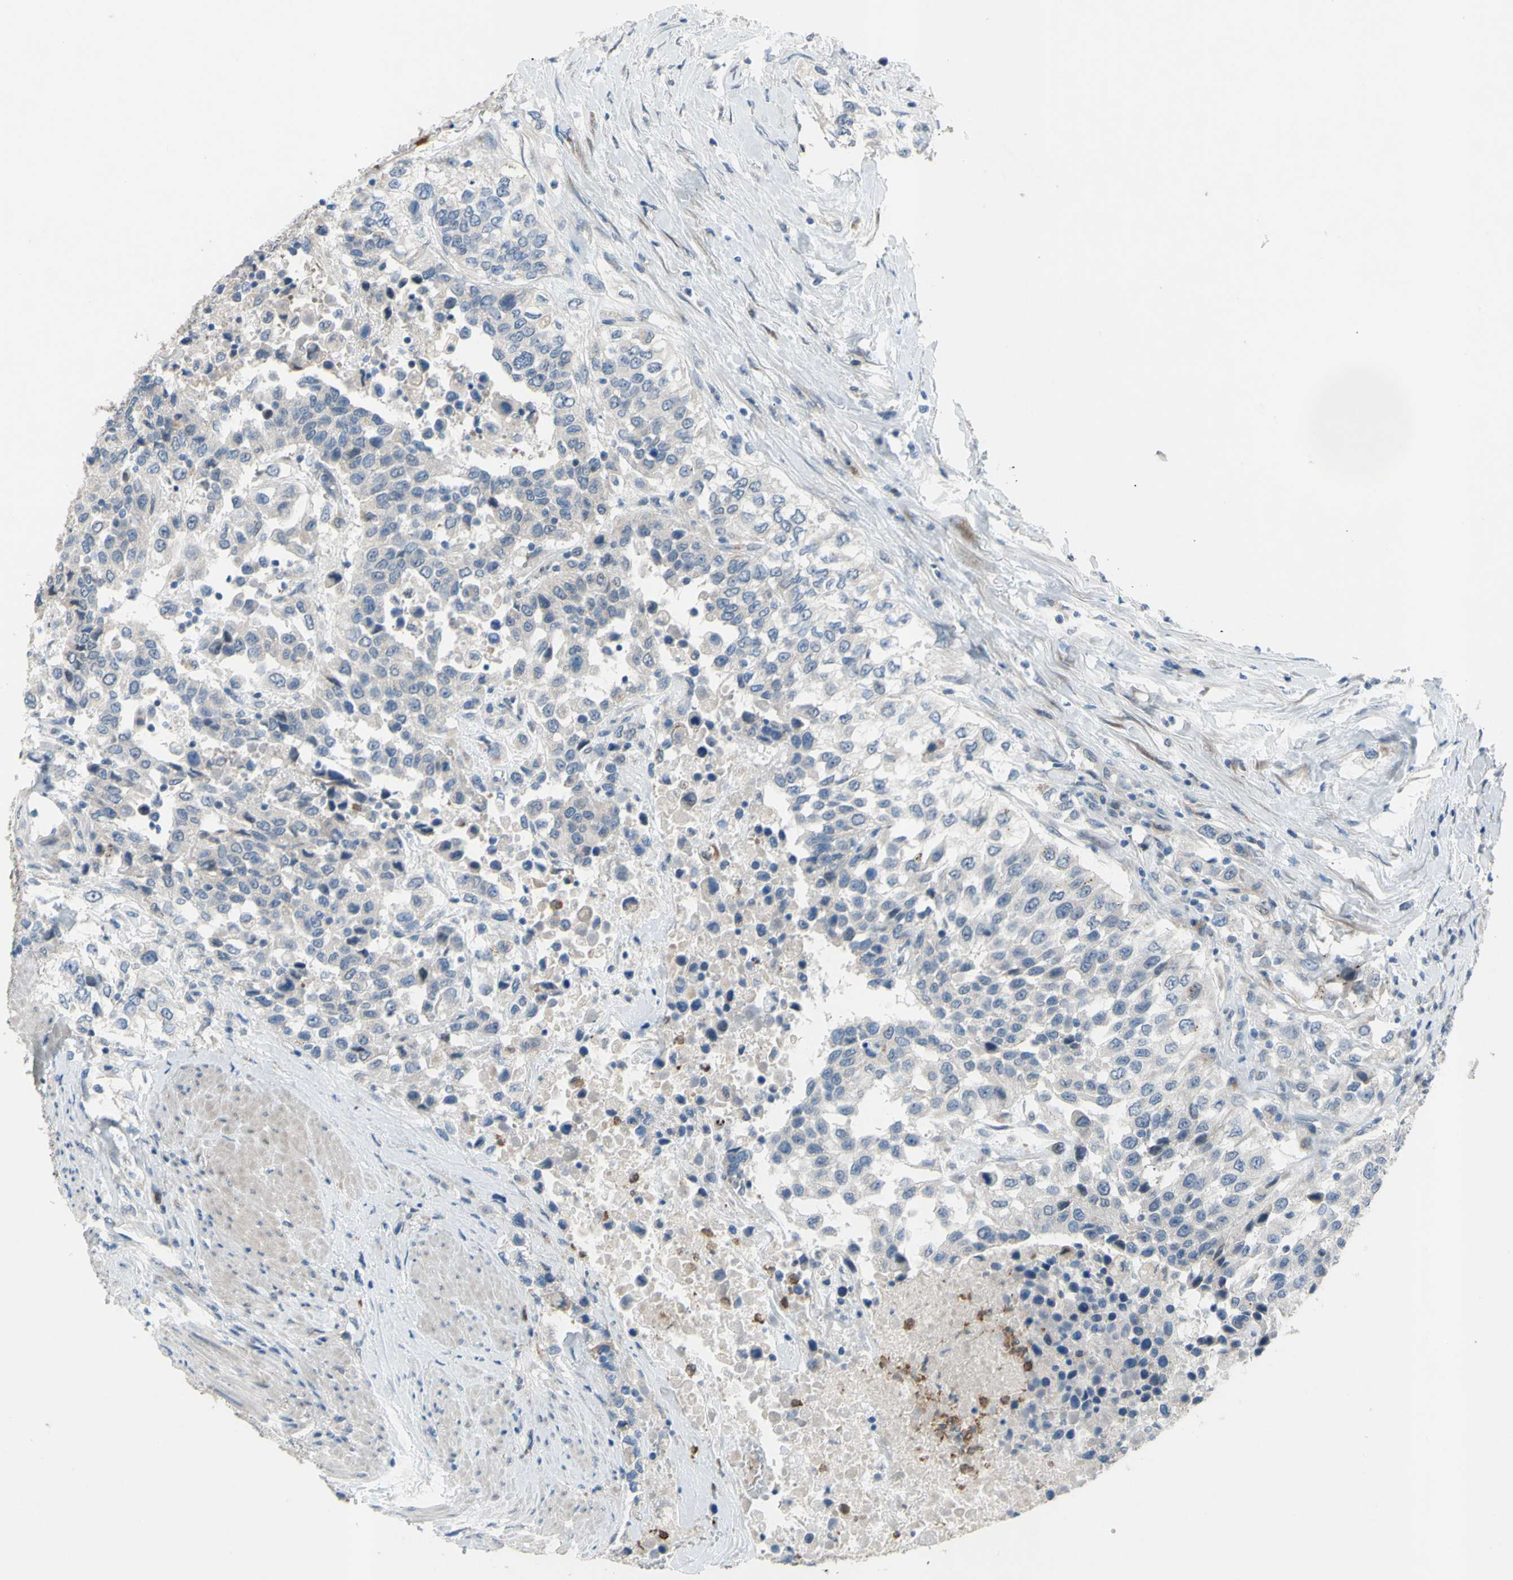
{"staining": {"intensity": "weak", "quantity": ">75%", "location": "cytoplasmic/membranous"}, "tissue": "urothelial cancer", "cell_type": "Tumor cells", "image_type": "cancer", "snomed": [{"axis": "morphology", "description": "Urothelial carcinoma, High grade"}, {"axis": "topography", "description": "Urinary bladder"}], "caption": "Immunohistochemical staining of human urothelial cancer demonstrates low levels of weak cytoplasmic/membranous protein staining in approximately >75% of tumor cells. (Stains: DAB (3,3'-diaminobenzidine) in brown, nuclei in blue, Microscopy: brightfield microscopy at high magnification).", "gene": "GRAMD2B", "patient": {"sex": "female", "age": 80}}